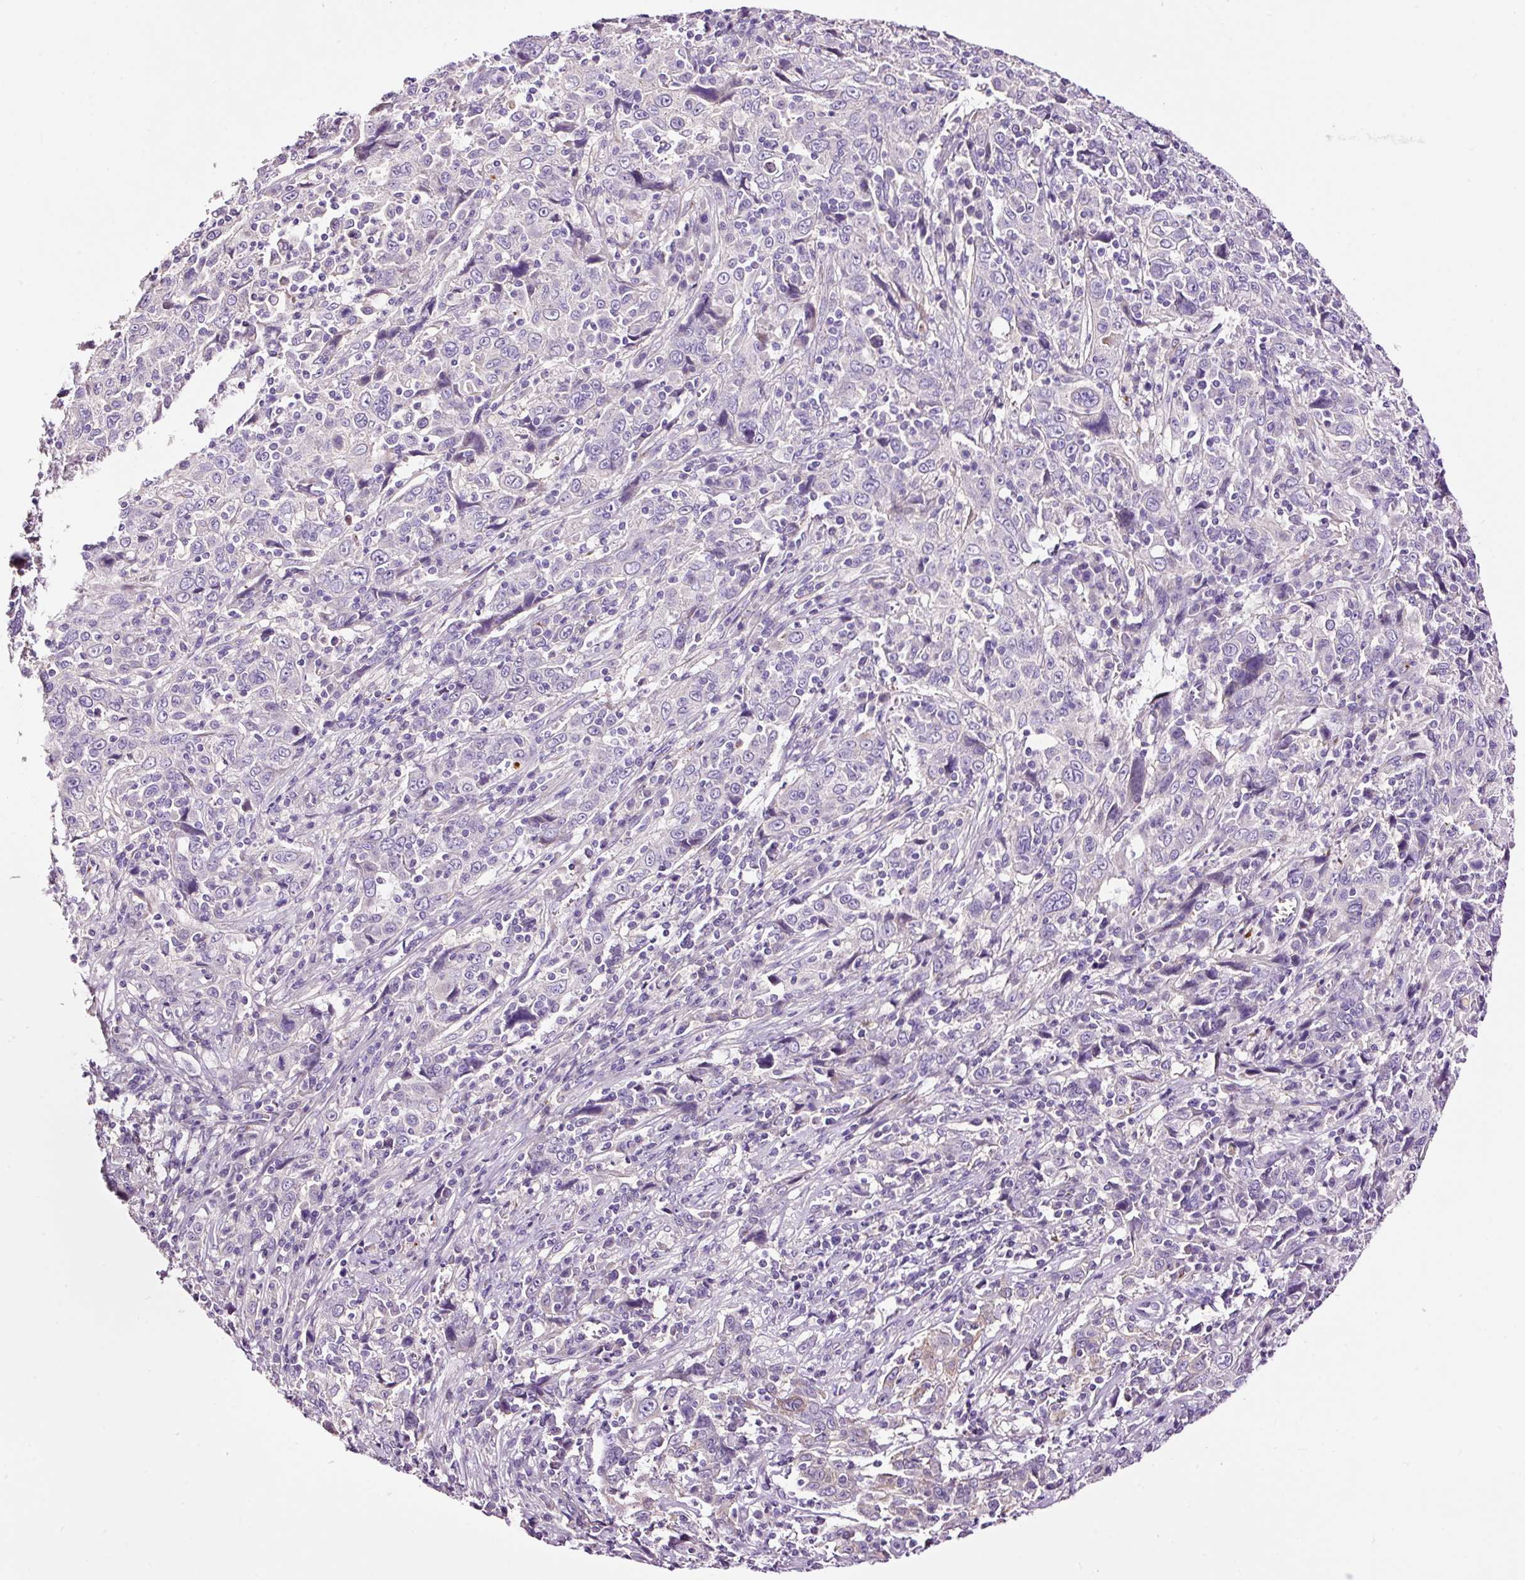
{"staining": {"intensity": "negative", "quantity": "none", "location": "none"}, "tissue": "cervical cancer", "cell_type": "Tumor cells", "image_type": "cancer", "snomed": [{"axis": "morphology", "description": "Squamous cell carcinoma, NOS"}, {"axis": "topography", "description": "Cervix"}], "caption": "Immunohistochemical staining of human squamous cell carcinoma (cervical) exhibits no significant expression in tumor cells.", "gene": "PAM", "patient": {"sex": "female", "age": 46}}